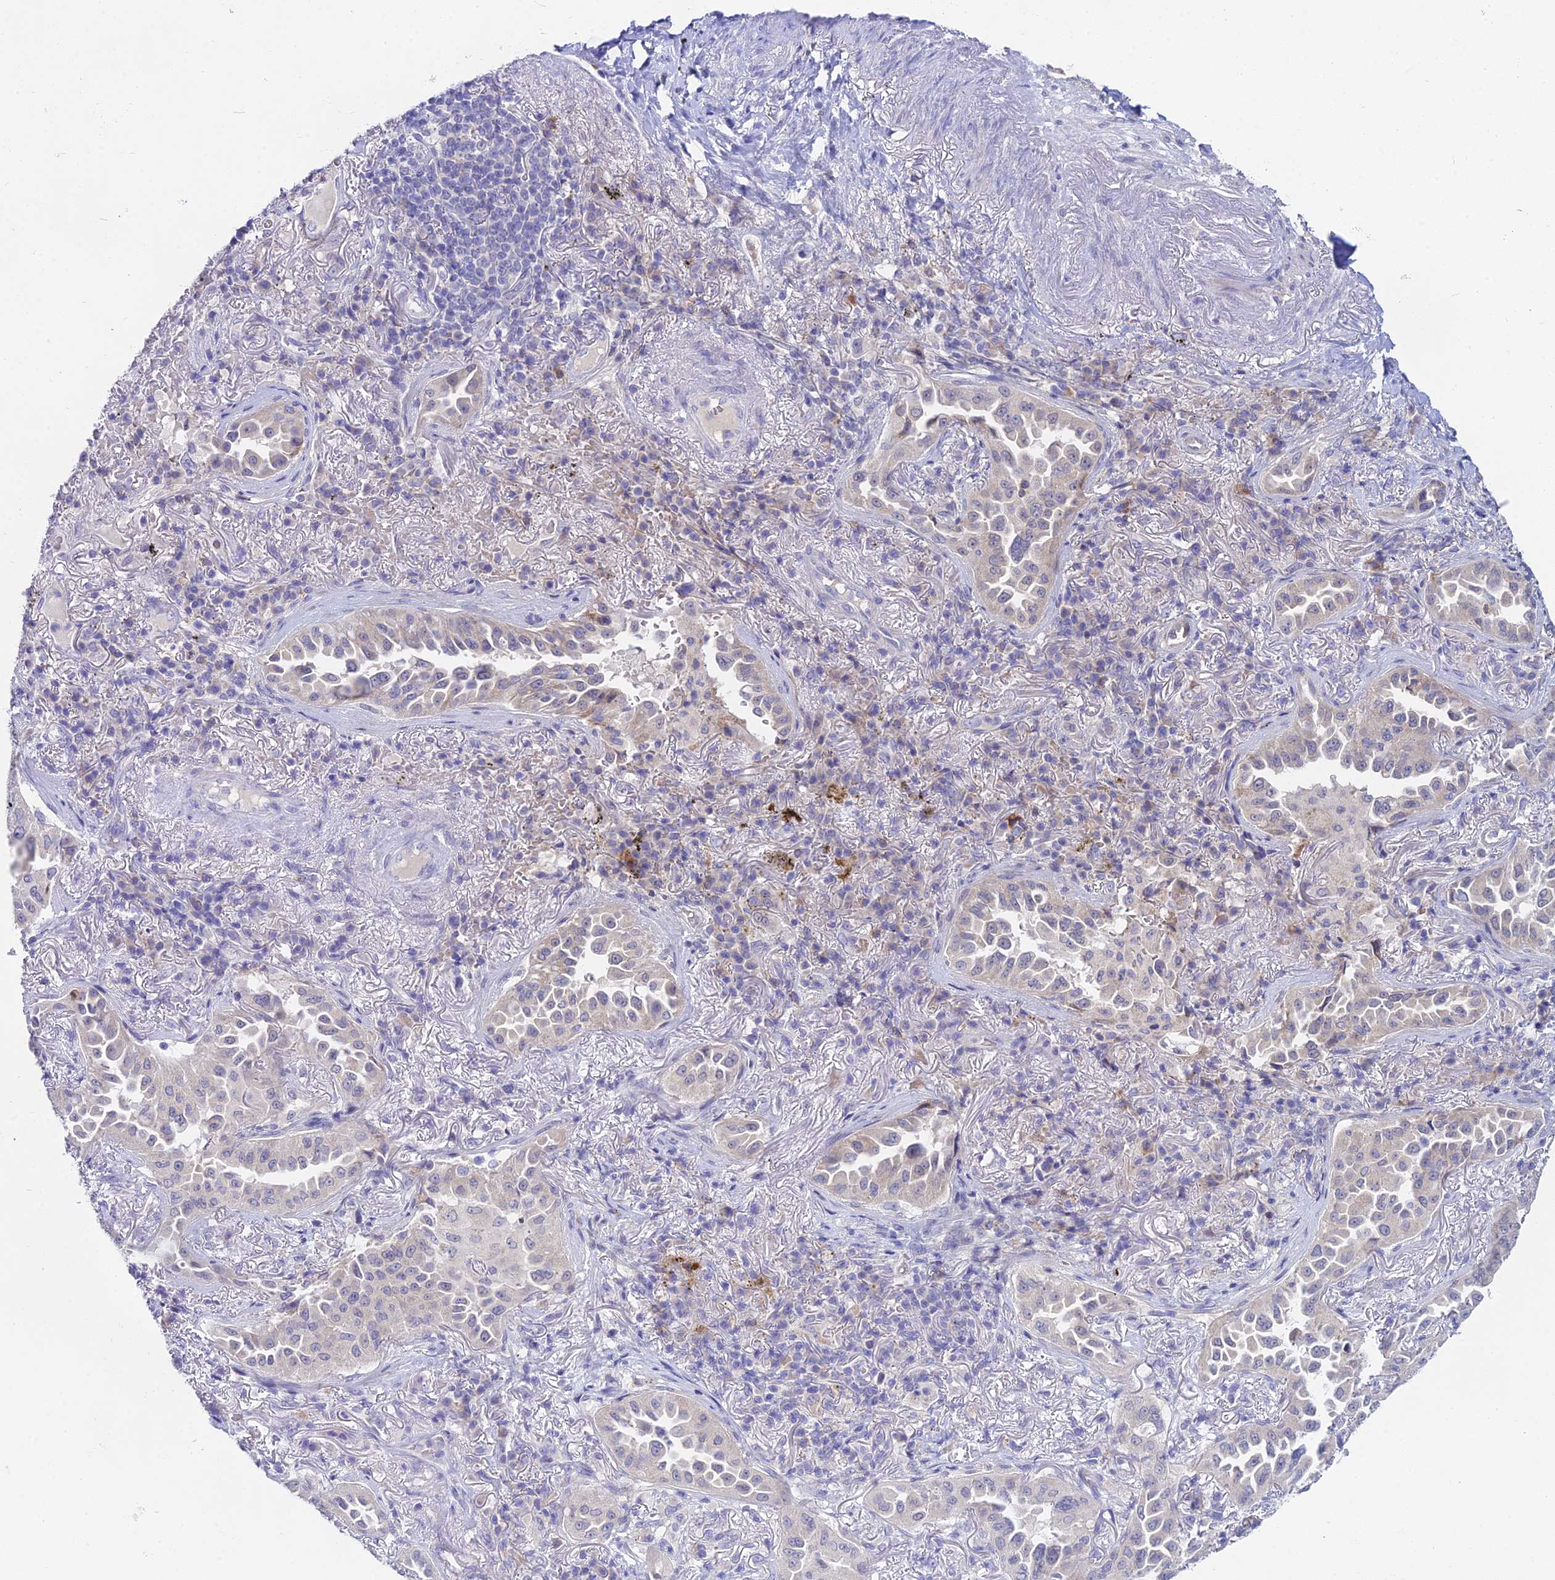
{"staining": {"intensity": "negative", "quantity": "none", "location": "none"}, "tissue": "lung cancer", "cell_type": "Tumor cells", "image_type": "cancer", "snomed": [{"axis": "morphology", "description": "Adenocarcinoma, NOS"}, {"axis": "topography", "description": "Lung"}], "caption": "Immunohistochemistry histopathology image of lung cancer stained for a protein (brown), which shows no positivity in tumor cells.", "gene": "WDR43", "patient": {"sex": "female", "age": 69}}